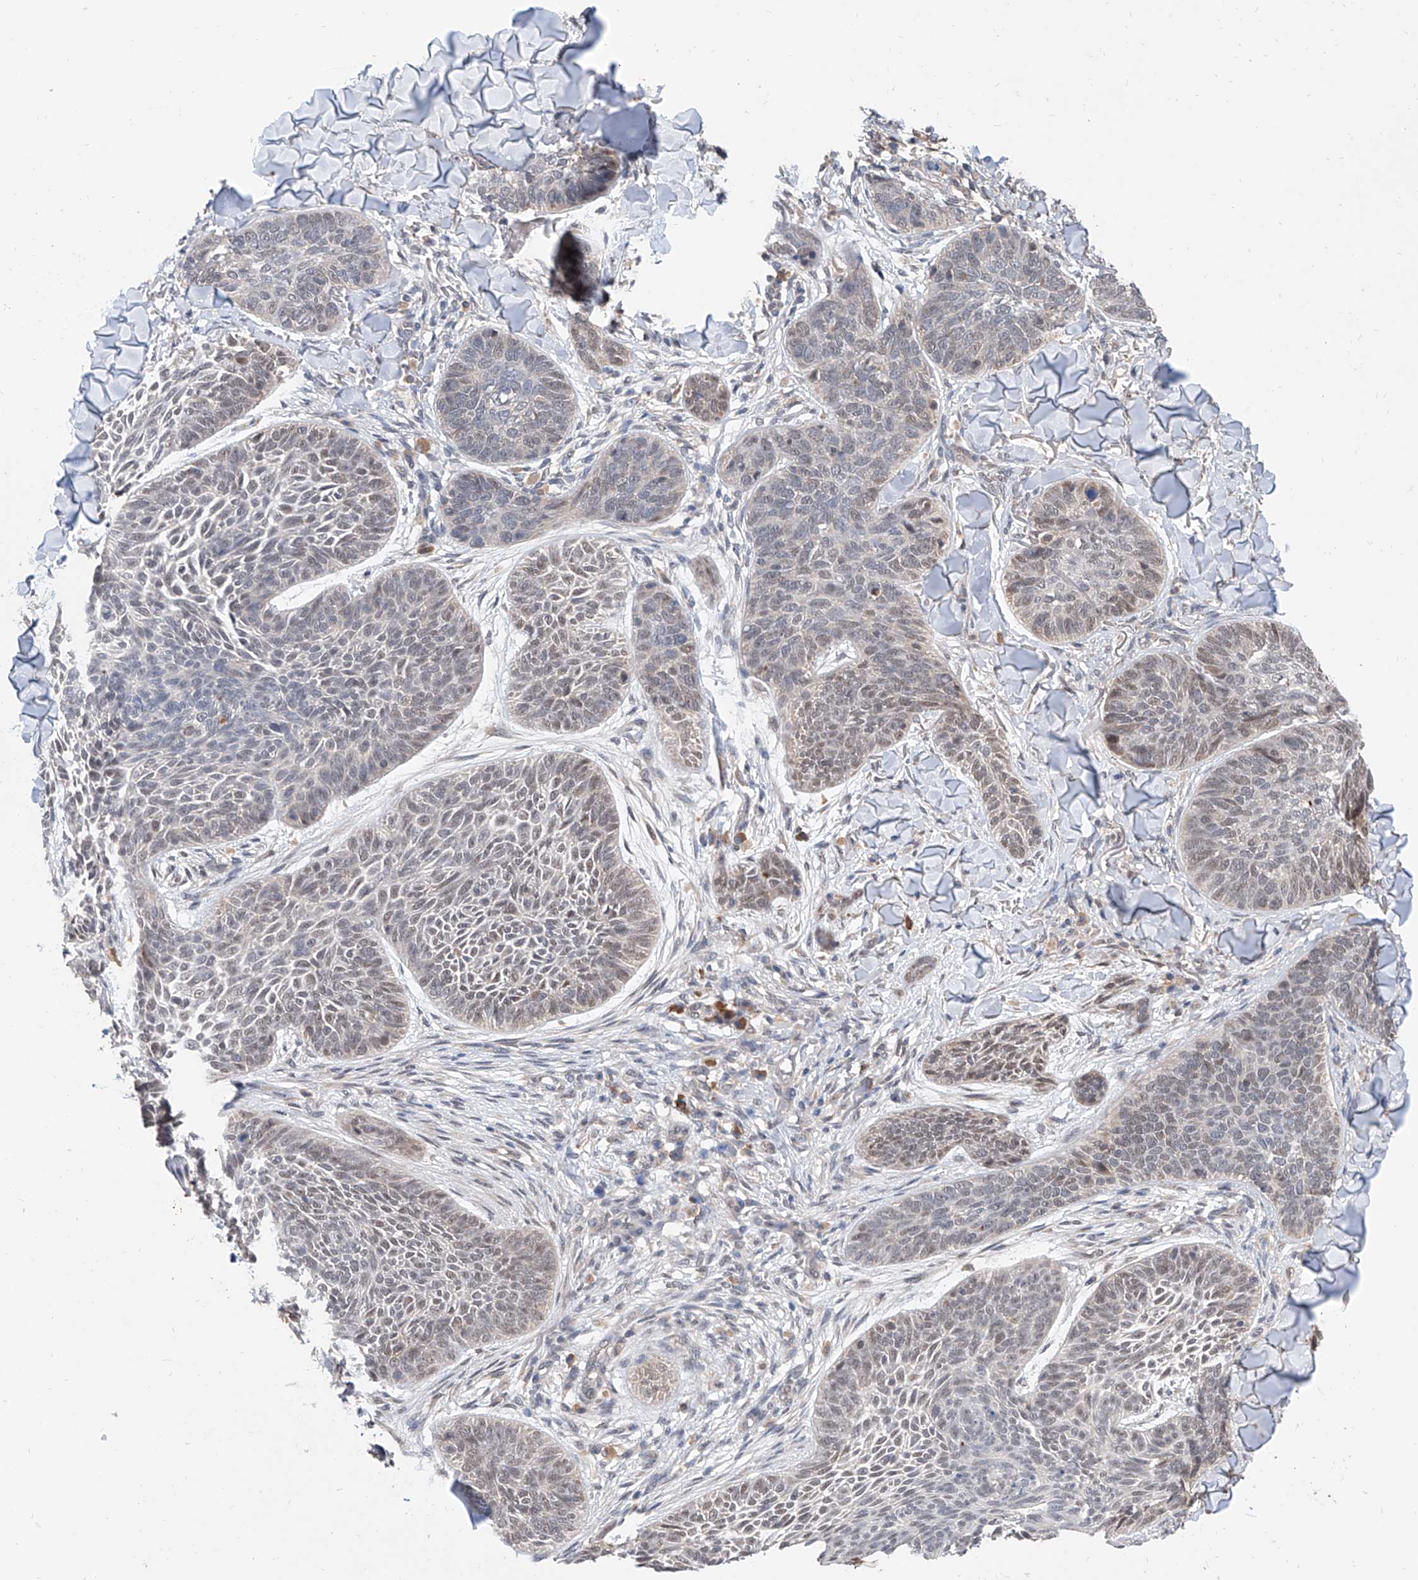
{"staining": {"intensity": "weak", "quantity": "<25%", "location": "nuclear"}, "tissue": "skin cancer", "cell_type": "Tumor cells", "image_type": "cancer", "snomed": [{"axis": "morphology", "description": "Basal cell carcinoma"}, {"axis": "topography", "description": "Skin"}], "caption": "Histopathology image shows no protein positivity in tumor cells of basal cell carcinoma (skin) tissue.", "gene": "CARMIL3", "patient": {"sex": "male", "age": 85}}